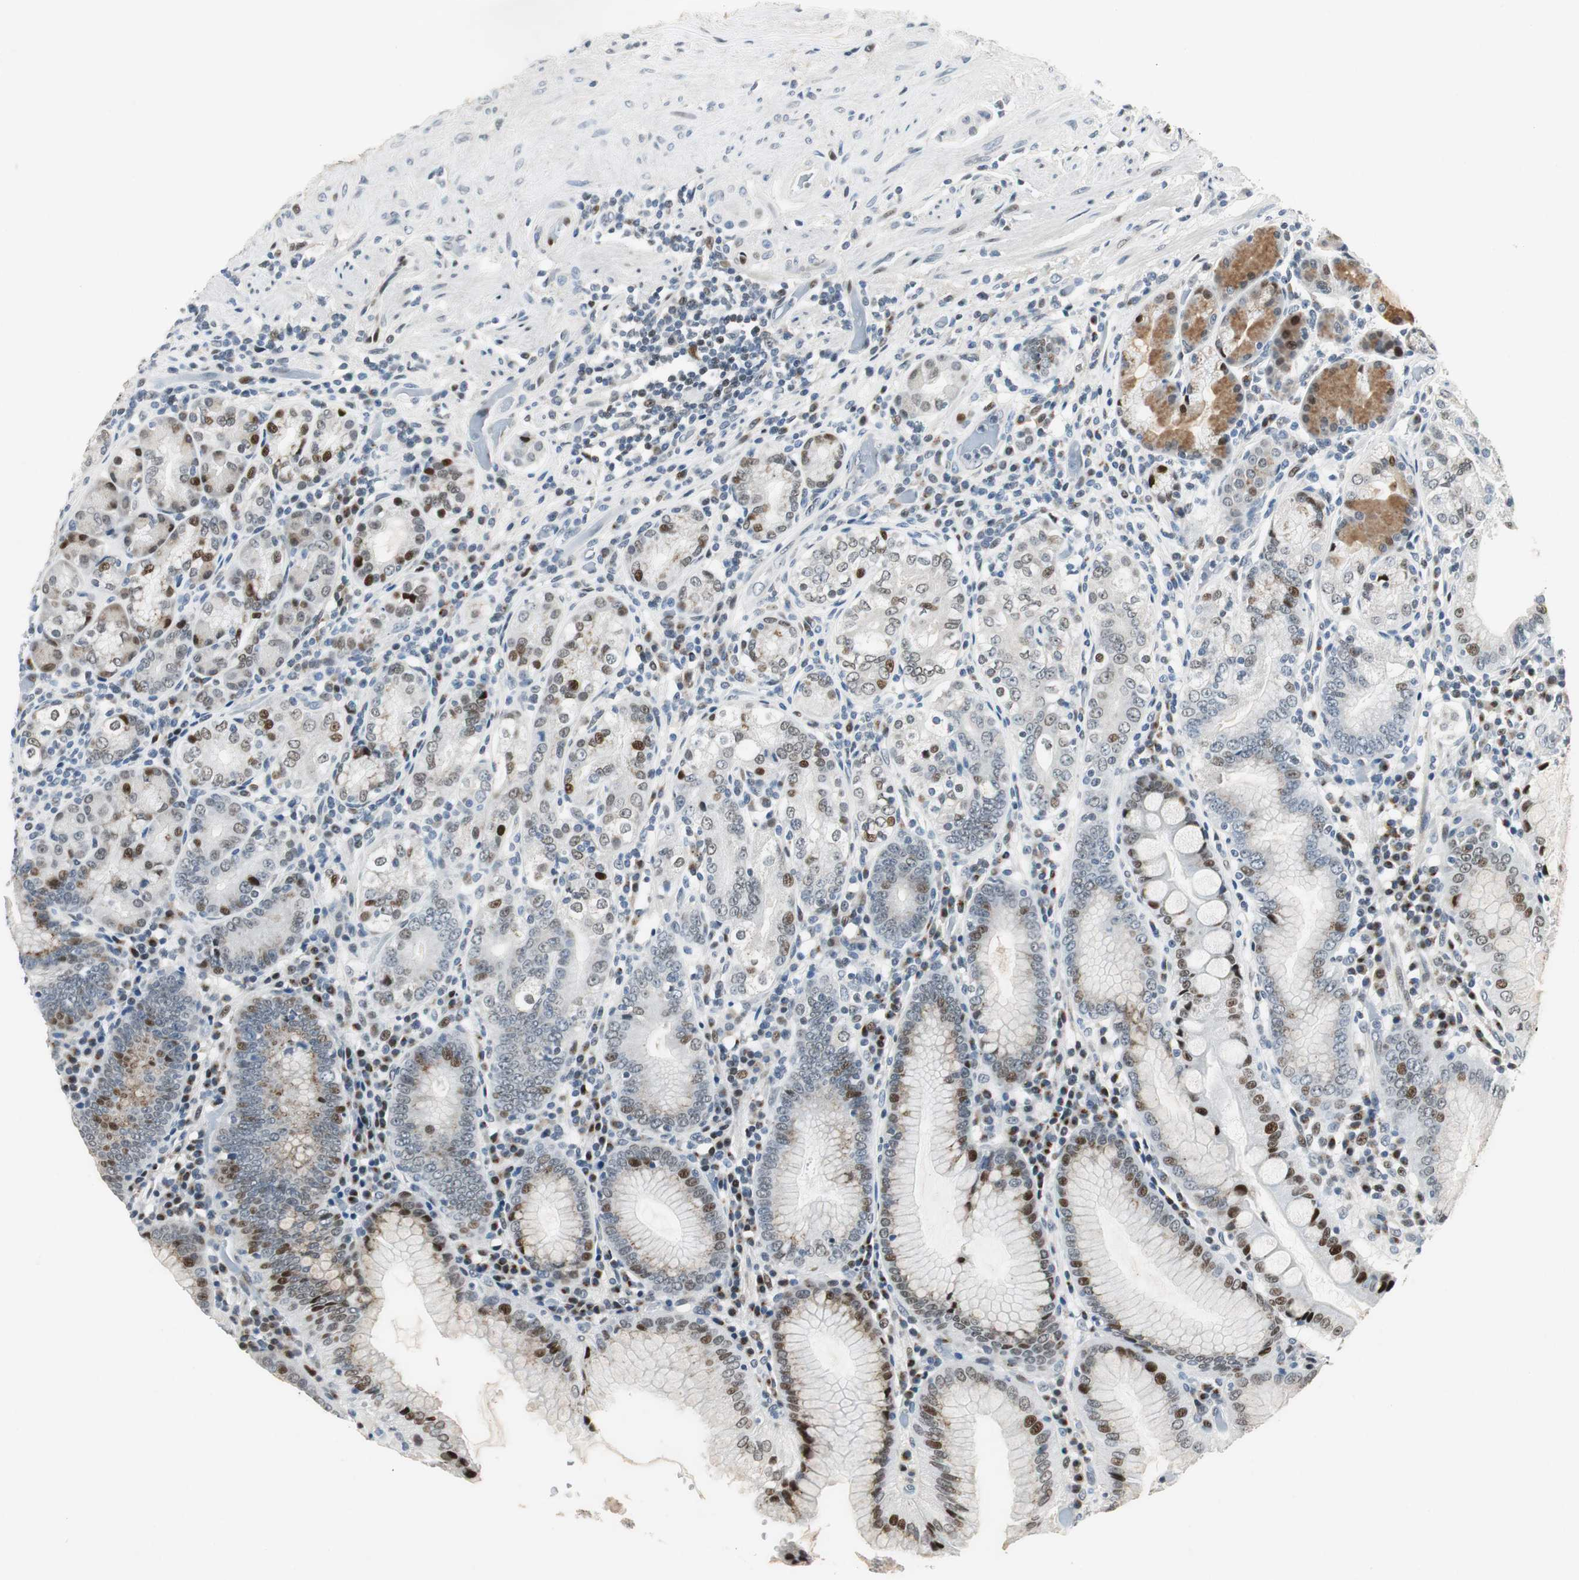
{"staining": {"intensity": "strong", "quantity": "<25%", "location": "cytoplasmic/membranous,nuclear"}, "tissue": "stomach", "cell_type": "Glandular cells", "image_type": "normal", "snomed": [{"axis": "morphology", "description": "Normal tissue, NOS"}, {"axis": "topography", "description": "Stomach, lower"}], "caption": "Brown immunohistochemical staining in benign human stomach exhibits strong cytoplasmic/membranous,nuclear positivity in approximately <25% of glandular cells.", "gene": "AJUBA", "patient": {"sex": "female", "age": 76}}